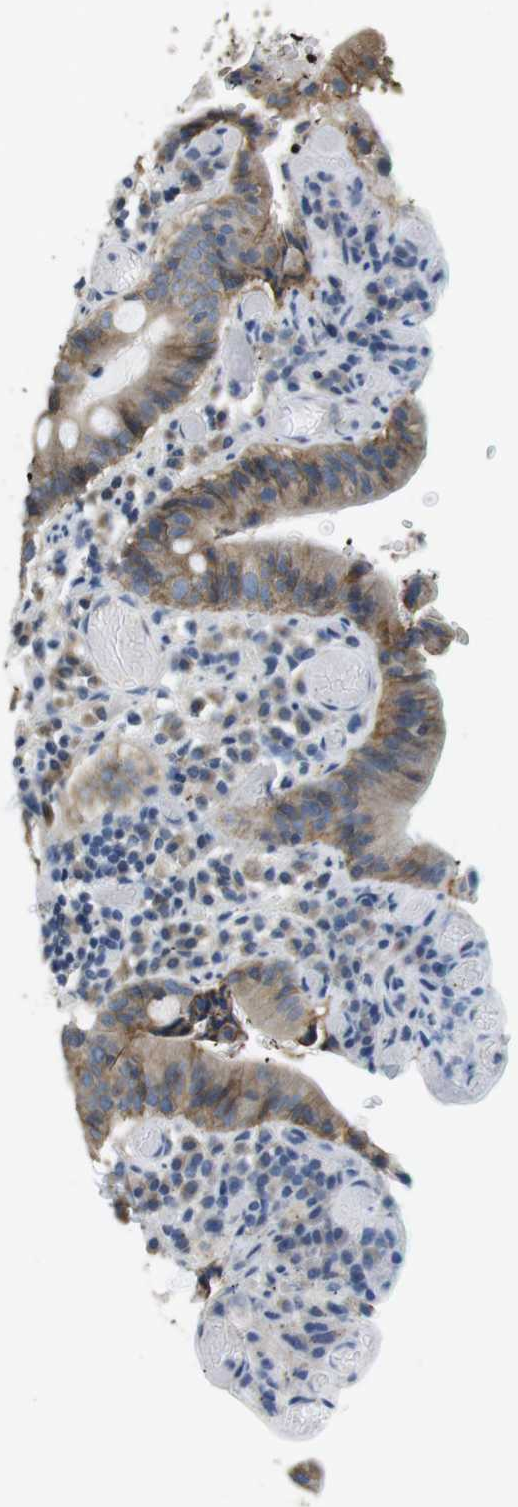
{"staining": {"intensity": "moderate", "quantity": ">75%", "location": "cytoplasmic/membranous"}, "tissue": "small intestine", "cell_type": "Glandular cells", "image_type": "normal", "snomed": [{"axis": "morphology", "description": "Normal tissue, NOS"}, {"axis": "topography", "description": "Small intestine"}], "caption": "Protein staining by immunohistochemistry shows moderate cytoplasmic/membranous staining in about >75% of glandular cells in benign small intestine.", "gene": "CLDN7", "patient": {"sex": "male", "age": 71}}